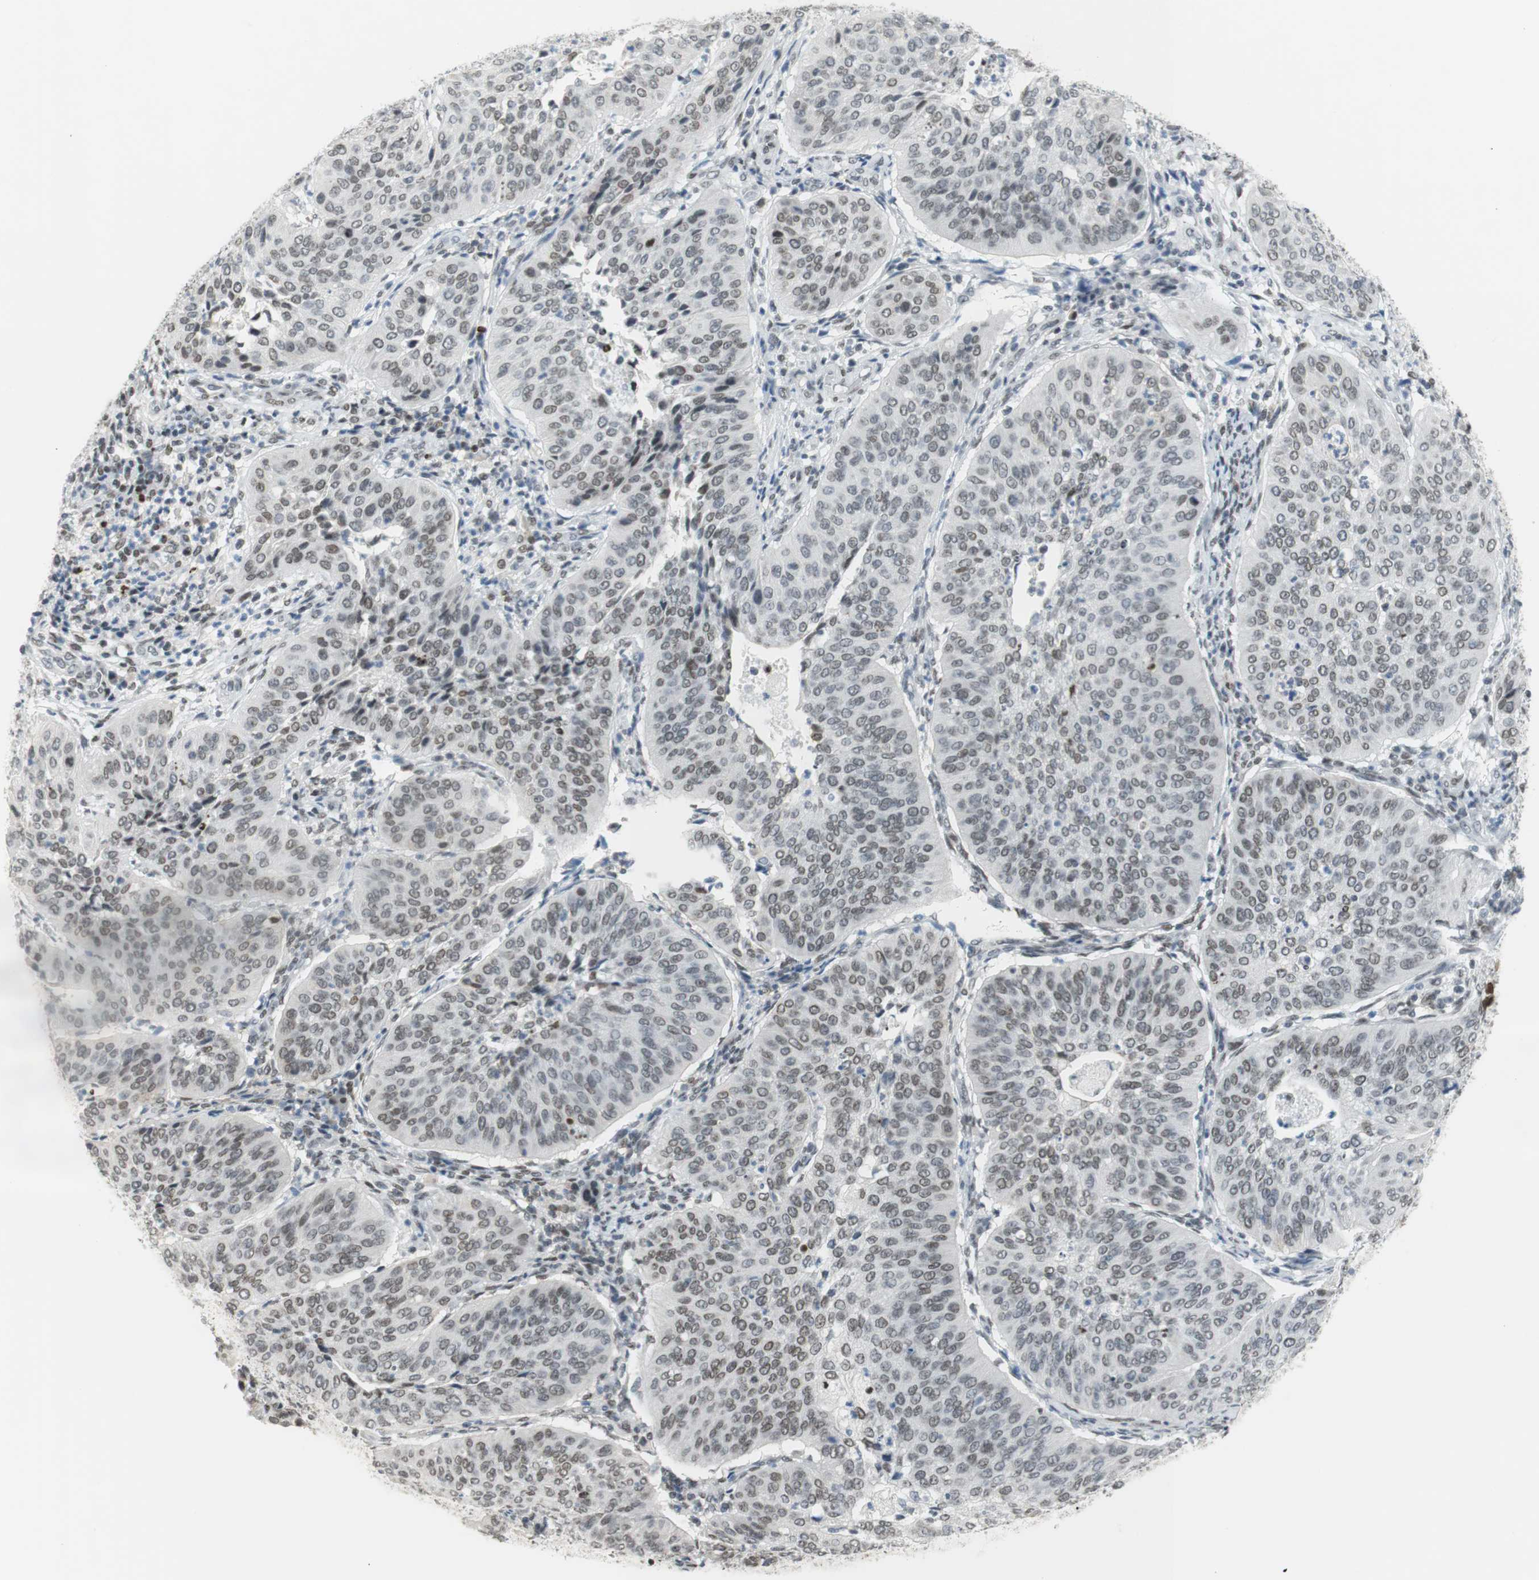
{"staining": {"intensity": "moderate", "quantity": ">75%", "location": "nuclear"}, "tissue": "cervical cancer", "cell_type": "Tumor cells", "image_type": "cancer", "snomed": [{"axis": "morphology", "description": "Normal tissue, NOS"}, {"axis": "morphology", "description": "Squamous cell carcinoma, NOS"}, {"axis": "topography", "description": "Cervix"}], "caption": "This histopathology image exhibits cervical cancer stained with immunohistochemistry to label a protein in brown. The nuclear of tumor cells show moderate positivity for the protein. Nuclei are counter-stained blue.", "gene": "BMI1", "patient": {"sex": "female", "age": 39}}